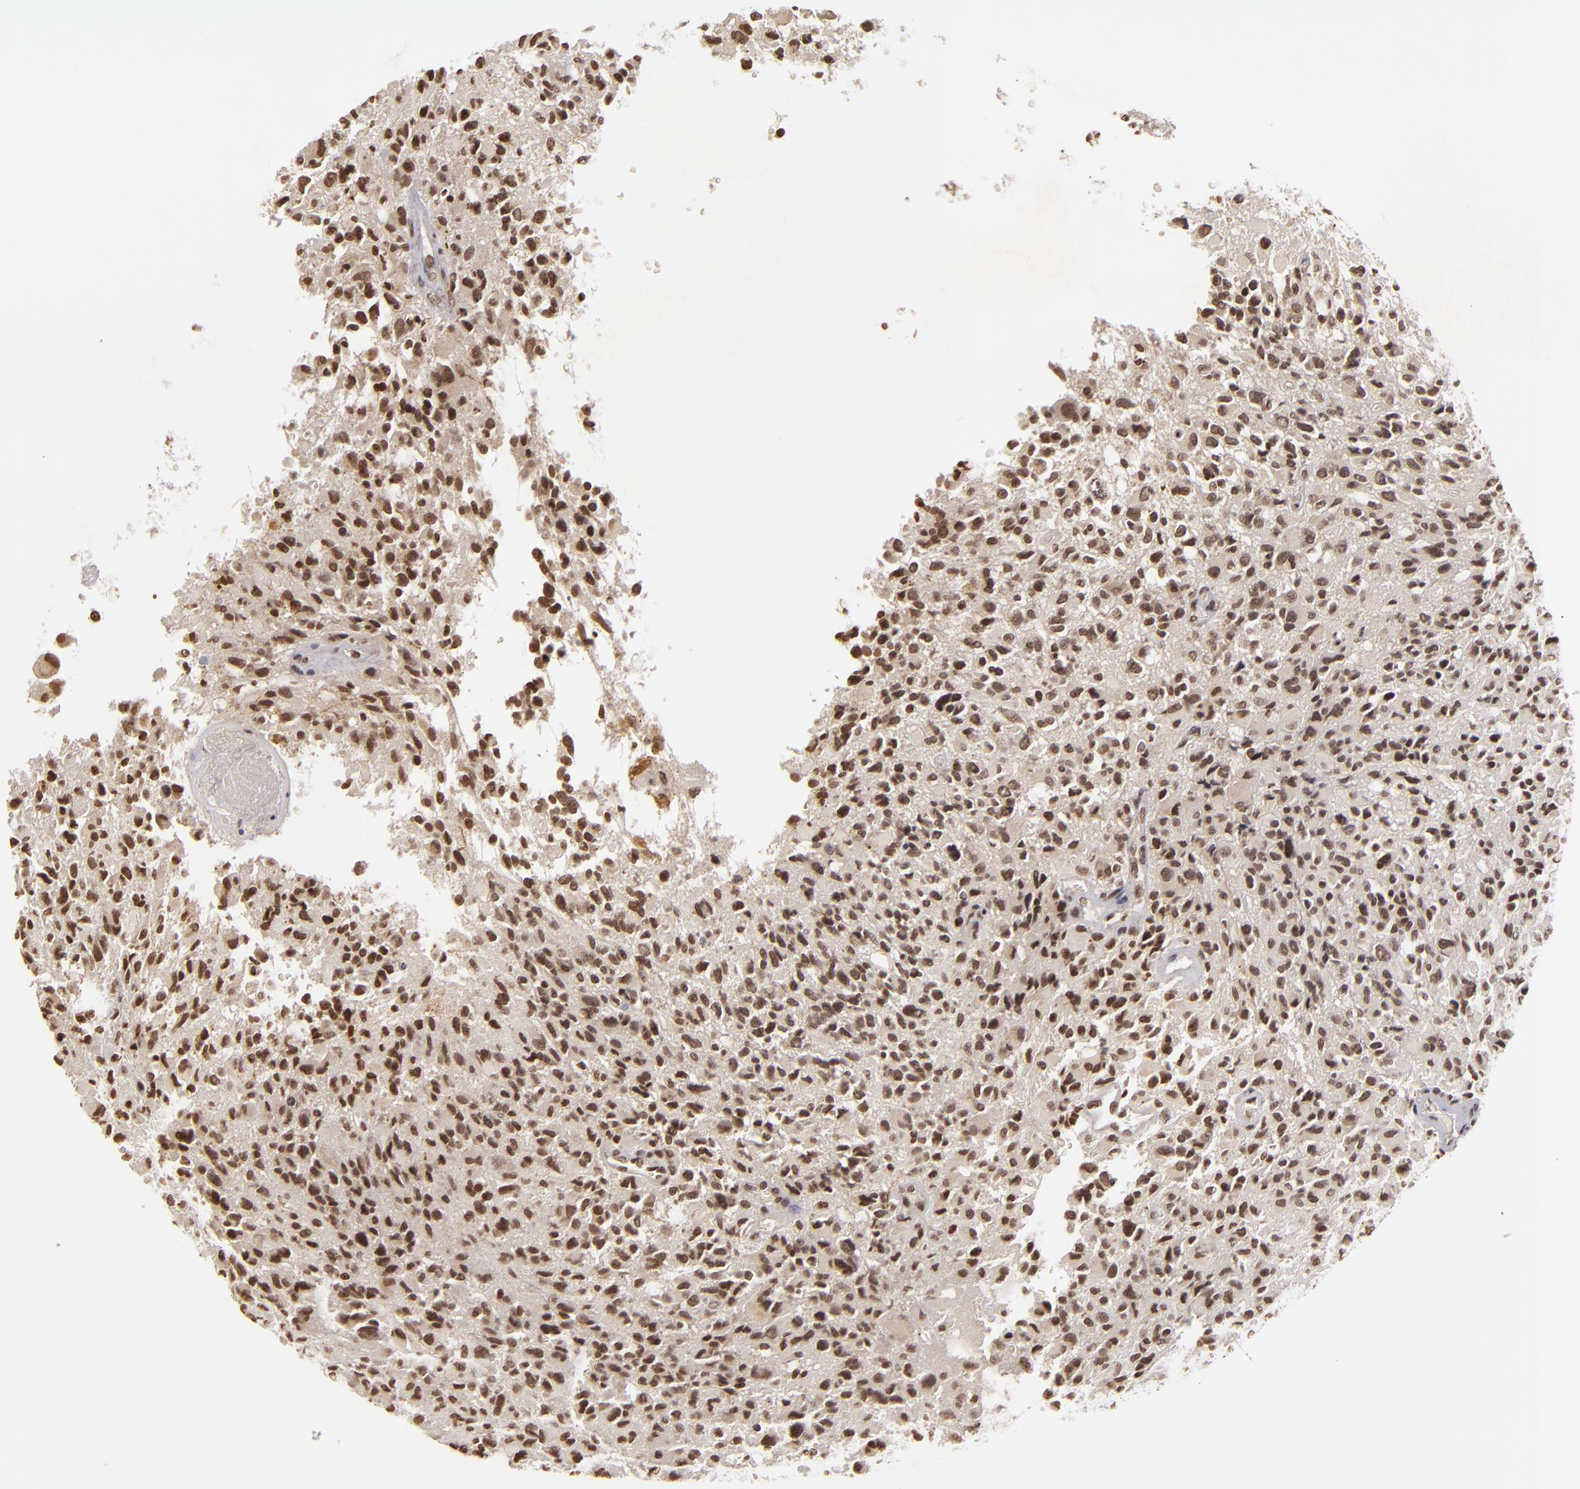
{"staining": {"intensity": "moderate", "quantity": ">75%", "location": "nuclear"}, "tissue": "glioma", "cell_type": "Tumor cells", "image_type": "cancer", "snomed": [{"axis": "morphology", "description": "Glioma, malignant, High grade"}, {"axis": "topography", "description": "Brain"}], "caption": "A histopathology image of human glioma stained for a protein displays moderate nuclear brown staining in tumor cells.", "gene": "CUL3", "patient": {"sex": "male", "age": 69}}